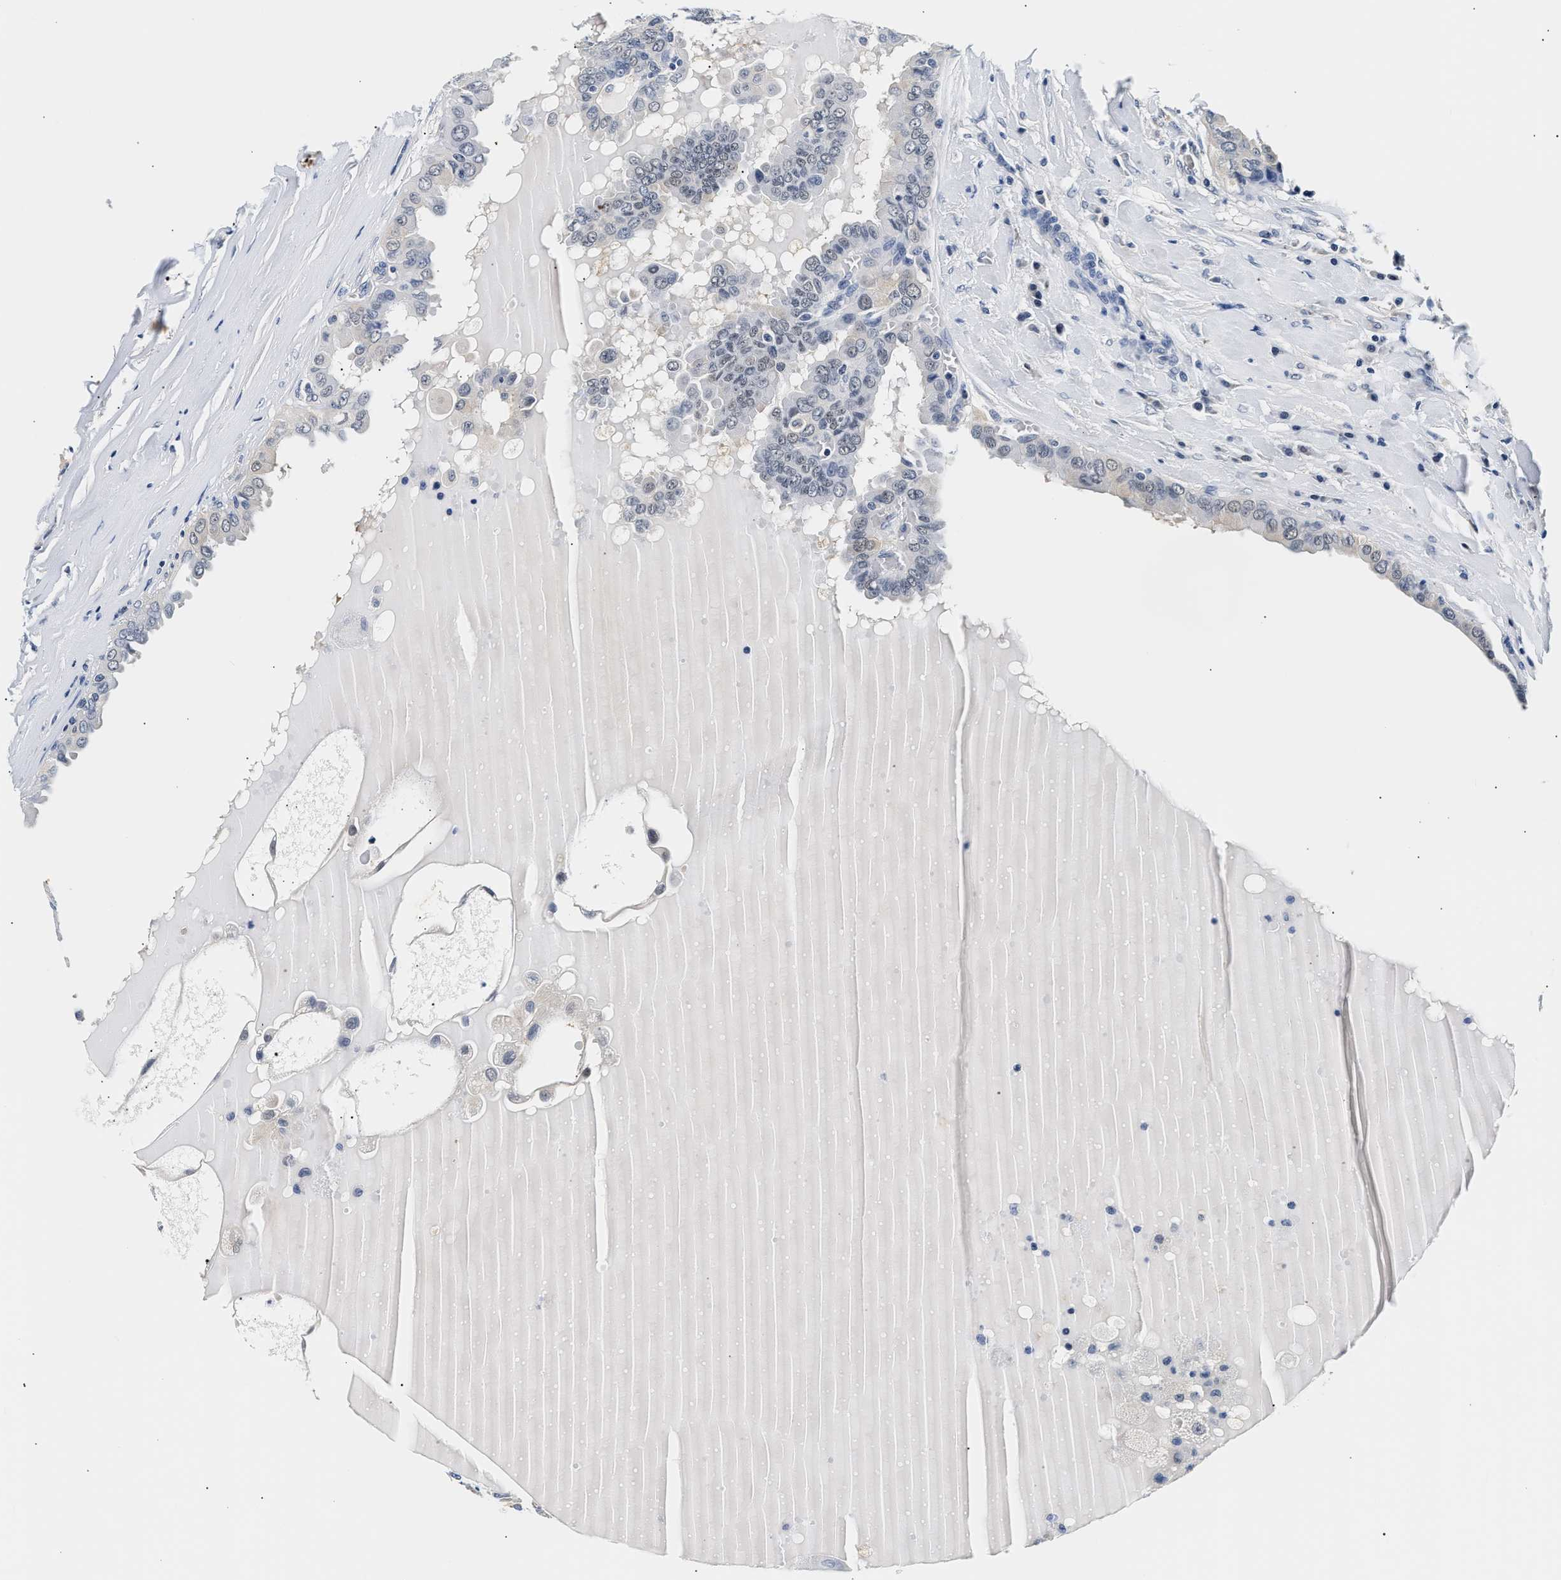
{"staining": {"intensity": "negative", "quantity": "none", "location": "none"}, "tissue": "thyroid cancer", "cell_type": "Tumor cells", "image_type": "cancer", "snomed": [{"axis": "morphology", "description": "Papillary adenocarcinoma, NOS"}, {"axis": "topography", "description": "Thyroid gland"}], "caption": "This is a image of IHC staining of papillary adenocarcinoma (thyroid), which shows no expression in tumor cells.", "gene": "UCHL3", "patient": {"sex": "male", "age": 33}}